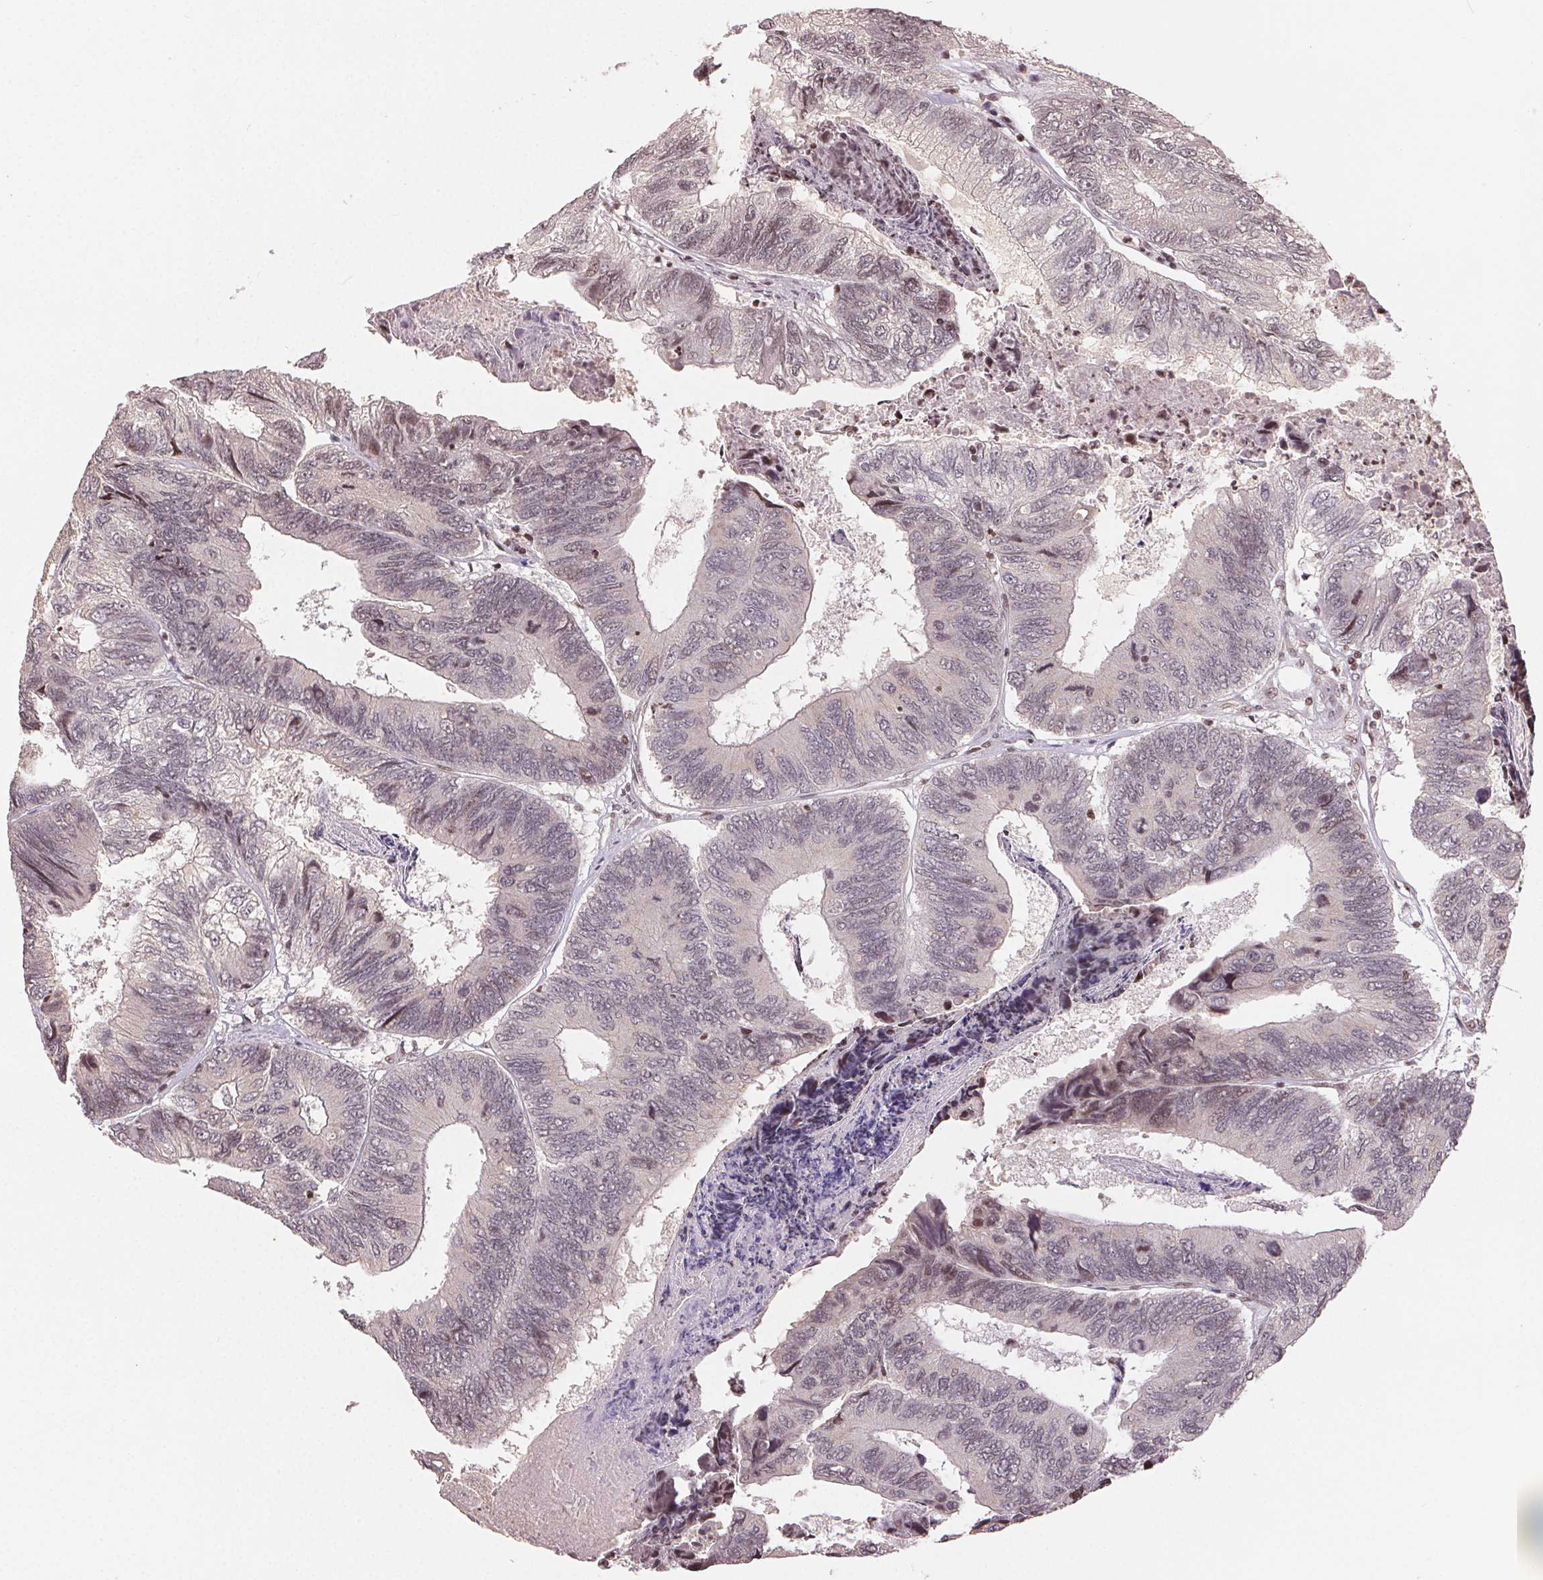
{"staining": {"intensity": "weak", "quantity": "<25%", "location": "cytoplasmic/membranous"}, "tissue": "colorectal cancer", "cell_type": "Tumor cells", "image_type": "cancer", "snomed": [{"axis": "morphology", "description": "Adenocarcinoma, NOS"}, {"axis": "topography", "description": "Colon"}], "caption": "Immunohistochemical staining of human colorectal cancer shows no significant expression in tumor cells.", "gene": "MAPKAPK2", "patient": {"sex": "female", "age": 67}}